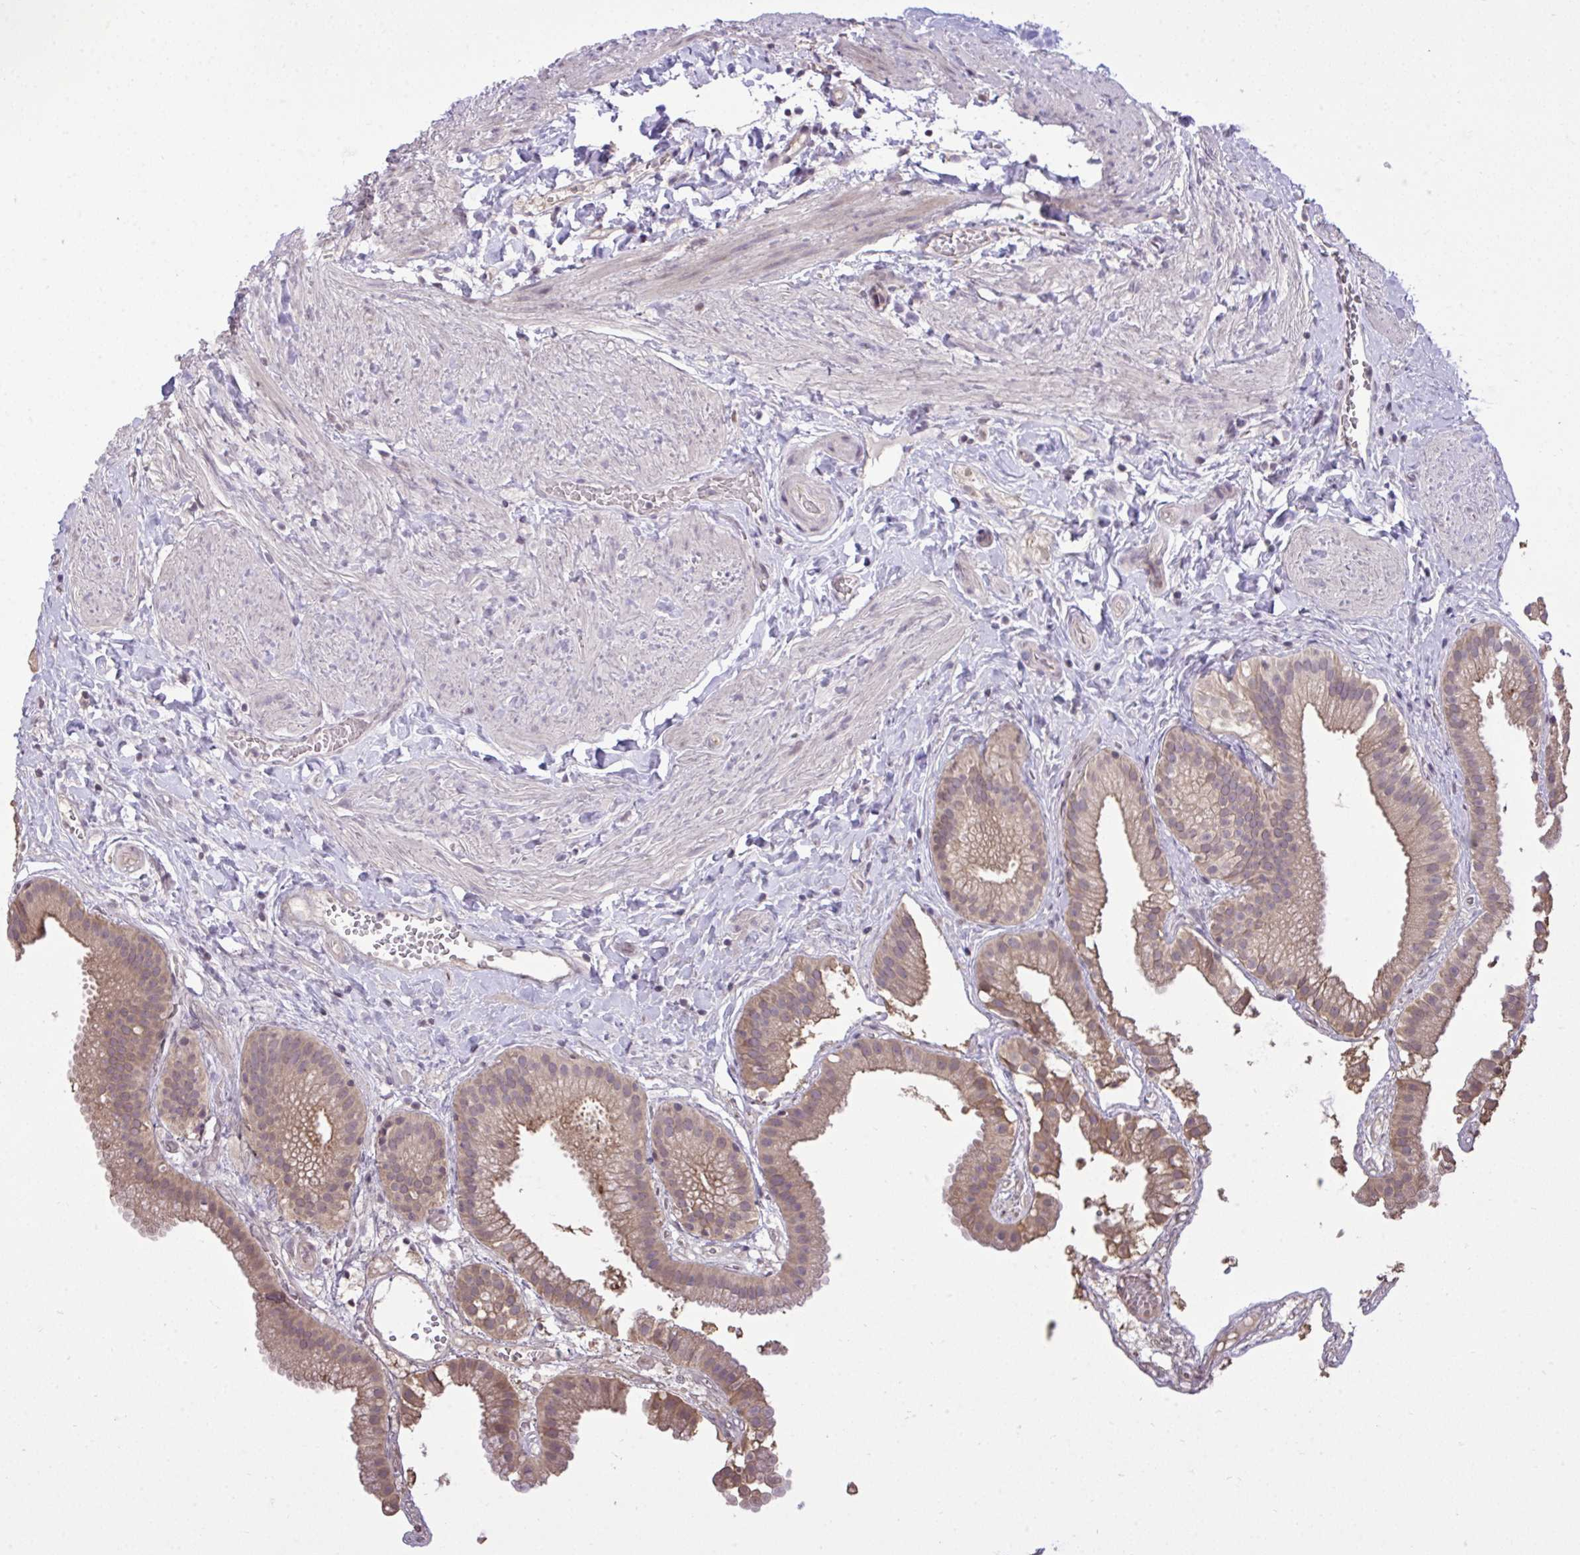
{"staining": {"intensity": "moderate", "quantity": ">75%", "location": "cytoplasmic/membranous"}, "tissue": "gallbladder", "cell_type": "Glandular cells", "image_type": "normal", "snomed": [{"axis": "morphology", "description": "Normal tissue, NOS"}, {"axis": "topography", "description": "Gallbladder"}], "caption": "Moderate cytoplasmic/membranous protein staining is appreciated in about >75% of glandular cells in gallbladder. Nuclei are stained in blue.", "gene": "CYP20A1", "patient": {"sex": "female", "age": 63}}